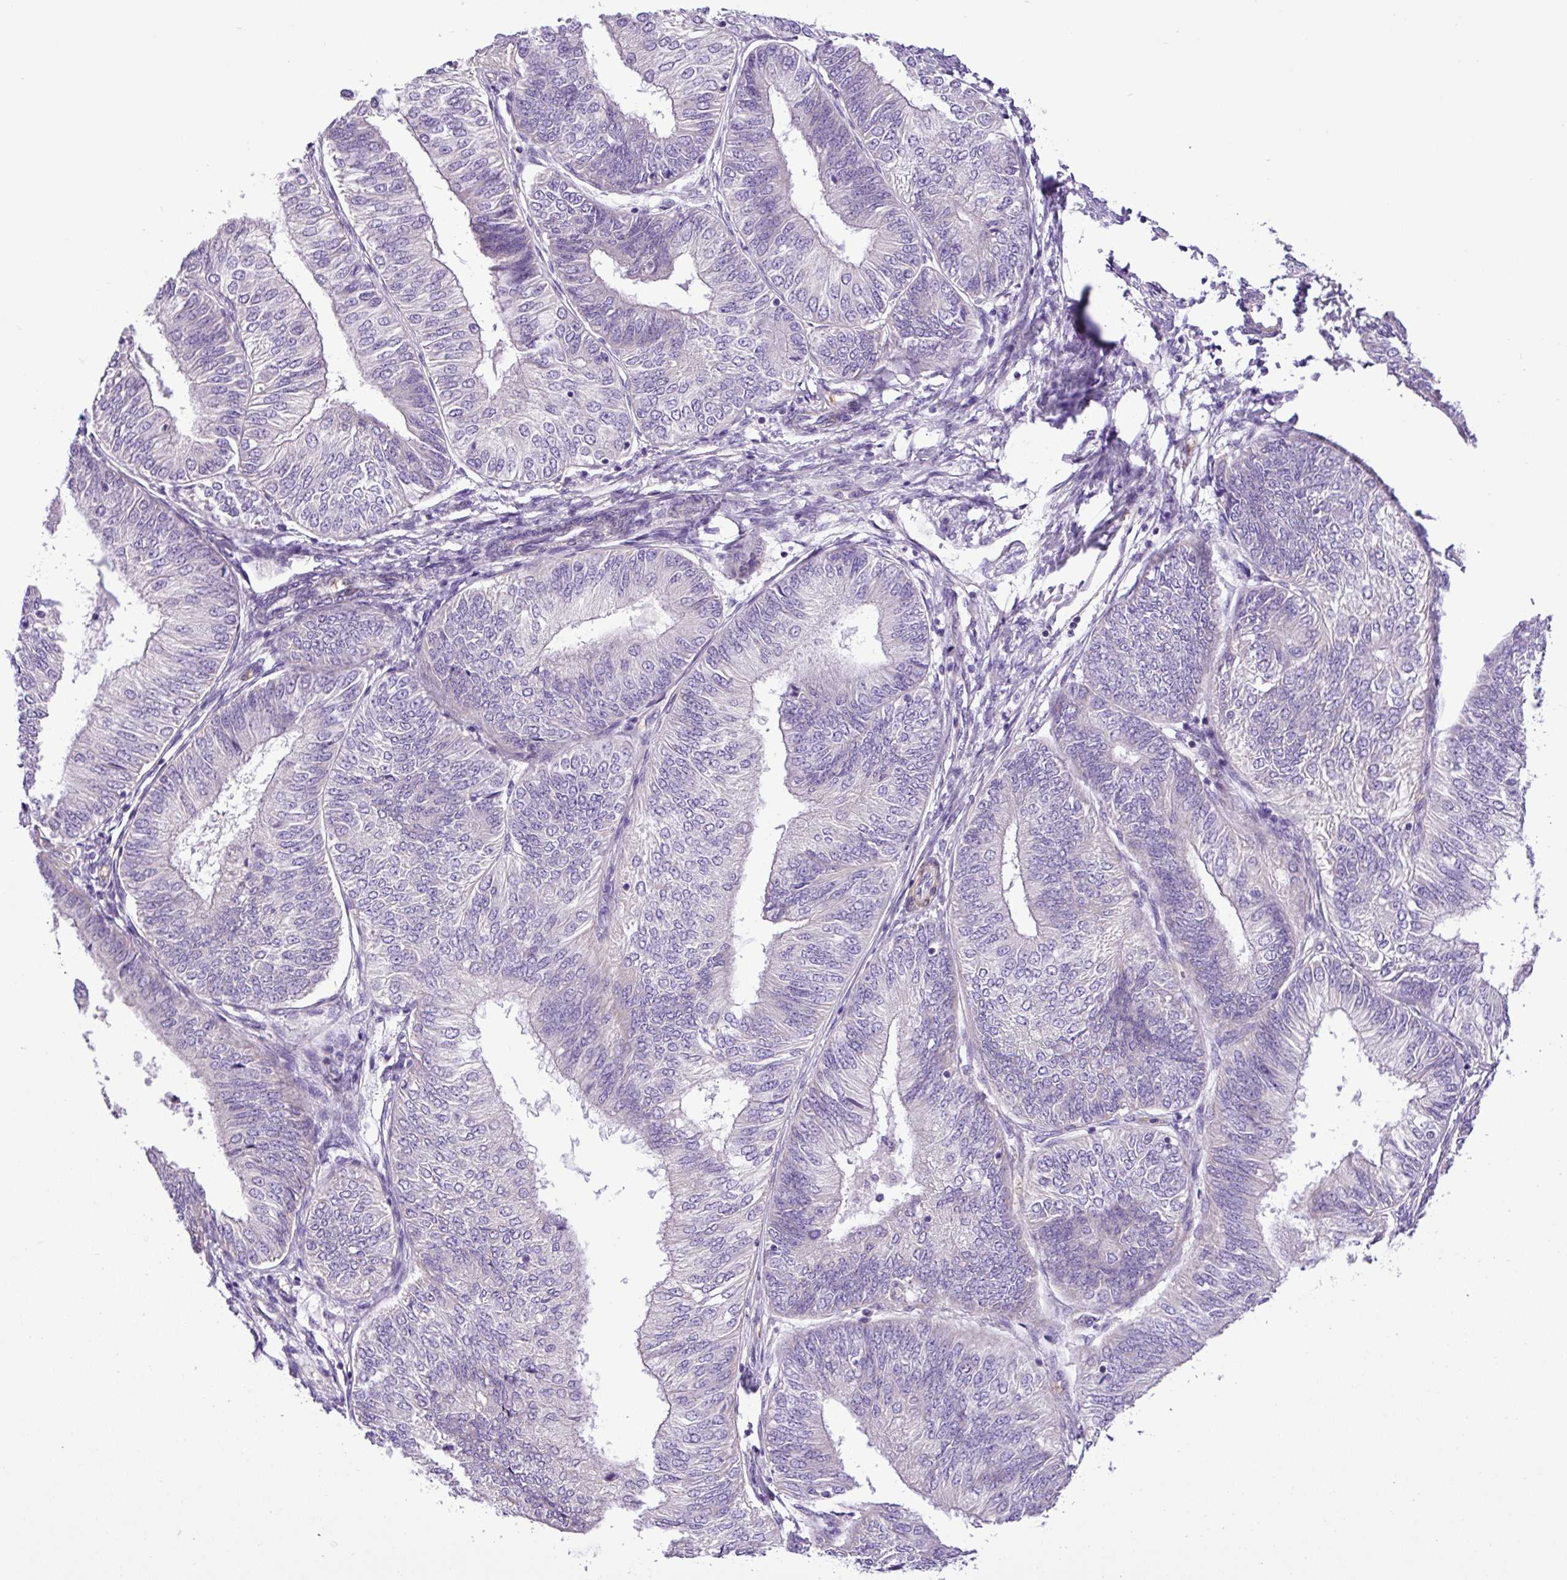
{"staining": {"intensity": "negative", "quantity": "none", "location": "none"}, "tissue": "endometrial cancer", "cell_type": "Tumor cells", "image_type": "cancer", "snomed": [{"axis": "morphology", "description": "Adenocarcinoma, NOS"}, {"axis": "topography", "description": "Endometrium"}], "caption": "An immunohistochemistry (IHC) photomicrograph of adenocarcinoma (endometrial) is shown. There is no staining in tumor cells of adenocarcinoma (endometrial).", "gene": "C11orf91", "patient": {"sex": "female", "age": 58}}